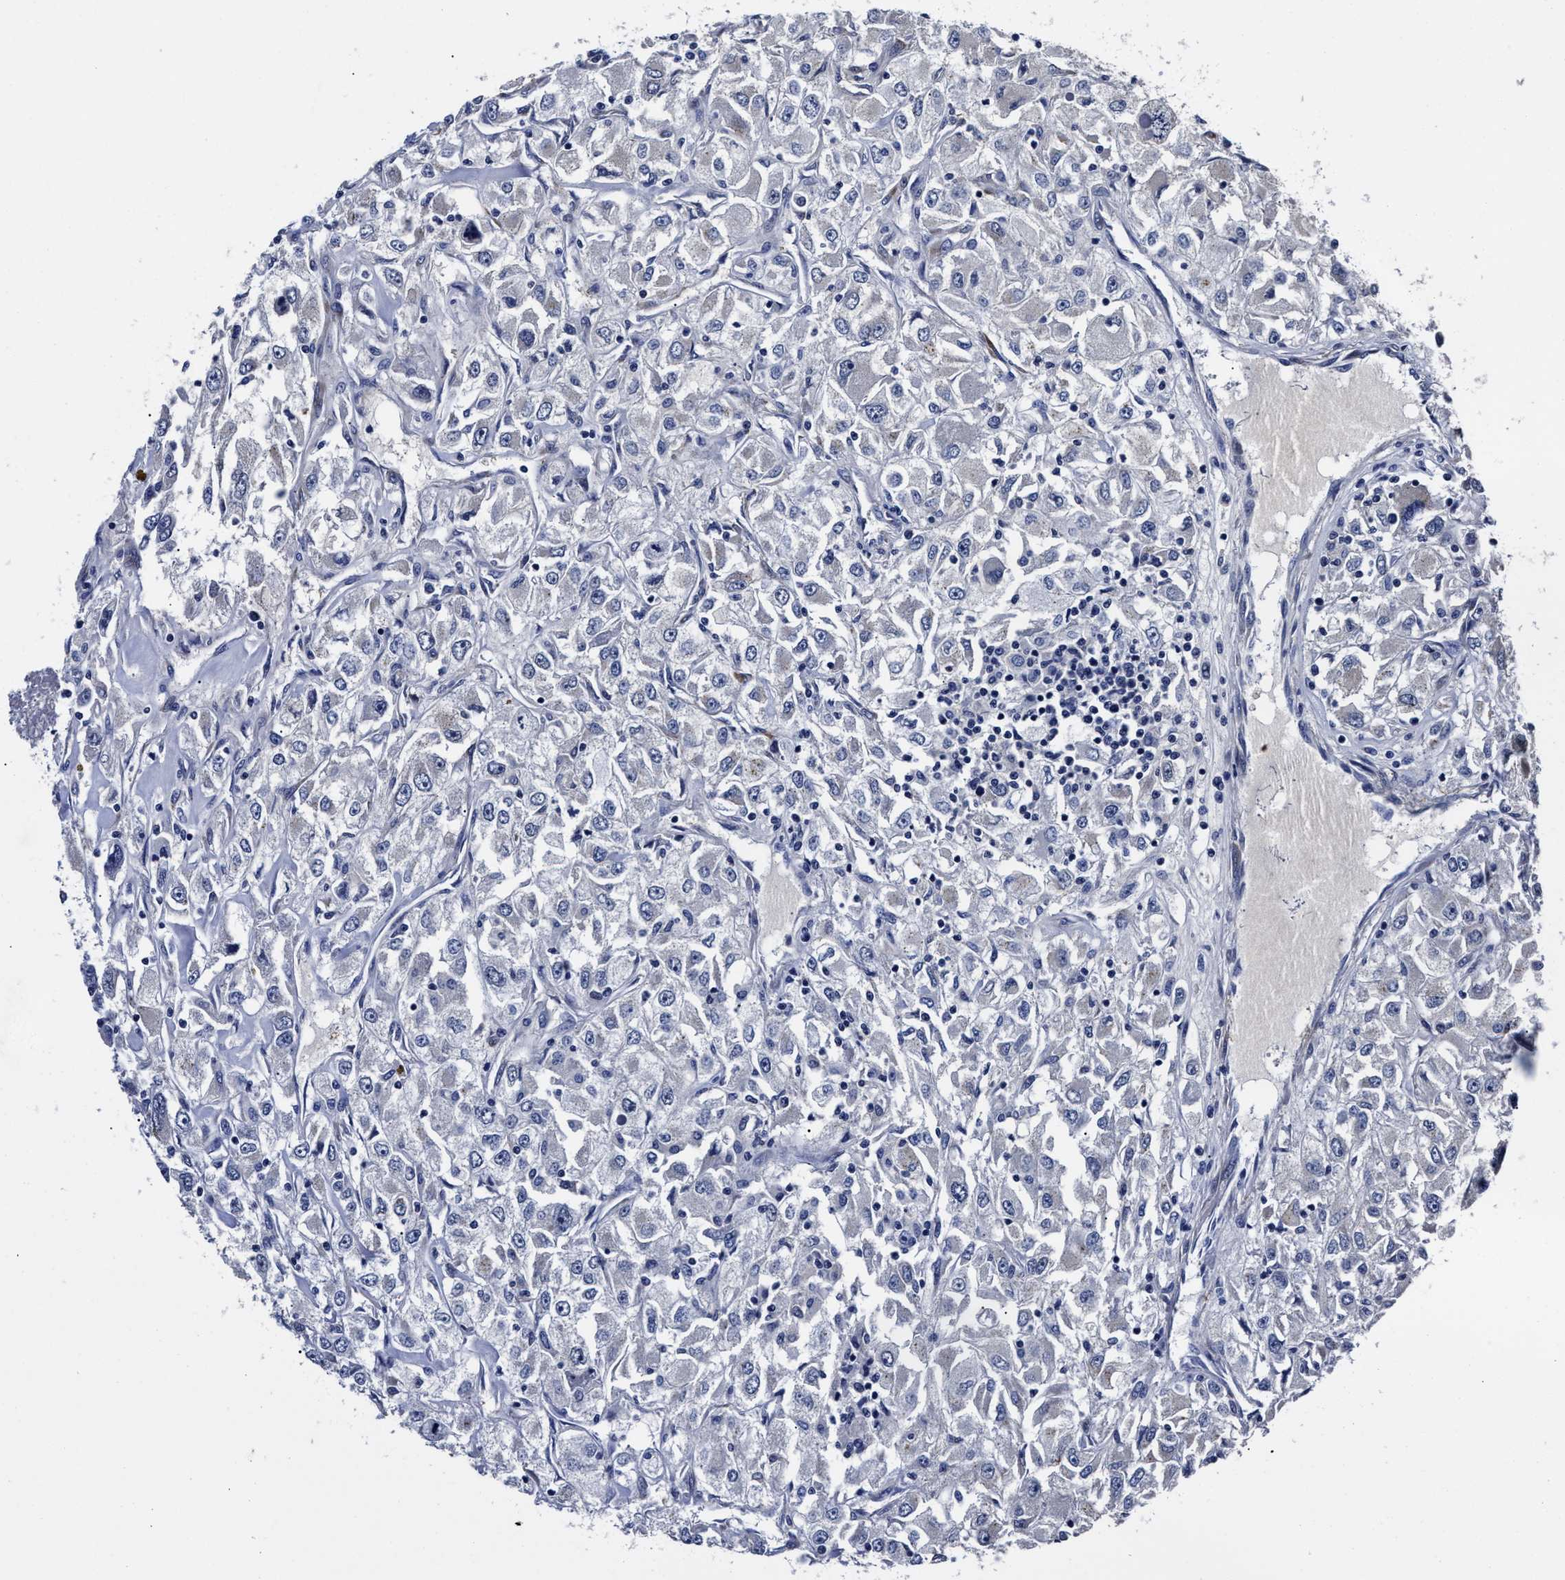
{"staining": {"intensity": "negative", "quantity": "none", "location": "none"}, "tissue": "renal cancer", "cell_type": "Tumor cells", "image_type": "cancer", "snomed": [{"axis": "morphology", "description": "Adenocarcinoma, NOS"}, {"axis": "topography", "description": "Kidney"}], "caption": "A high-resolution image shows IHC staining of renal cancer (adenocarcinoma), which shows no significant staining in tumor cells. (Brightfield microscopy of DAB (3,3'-diaminobenzidine) immunohistochemistry (IHC) at high magnification).", "gene": "OLFML2A", "patient": {"sex": "female", "age": 52}}